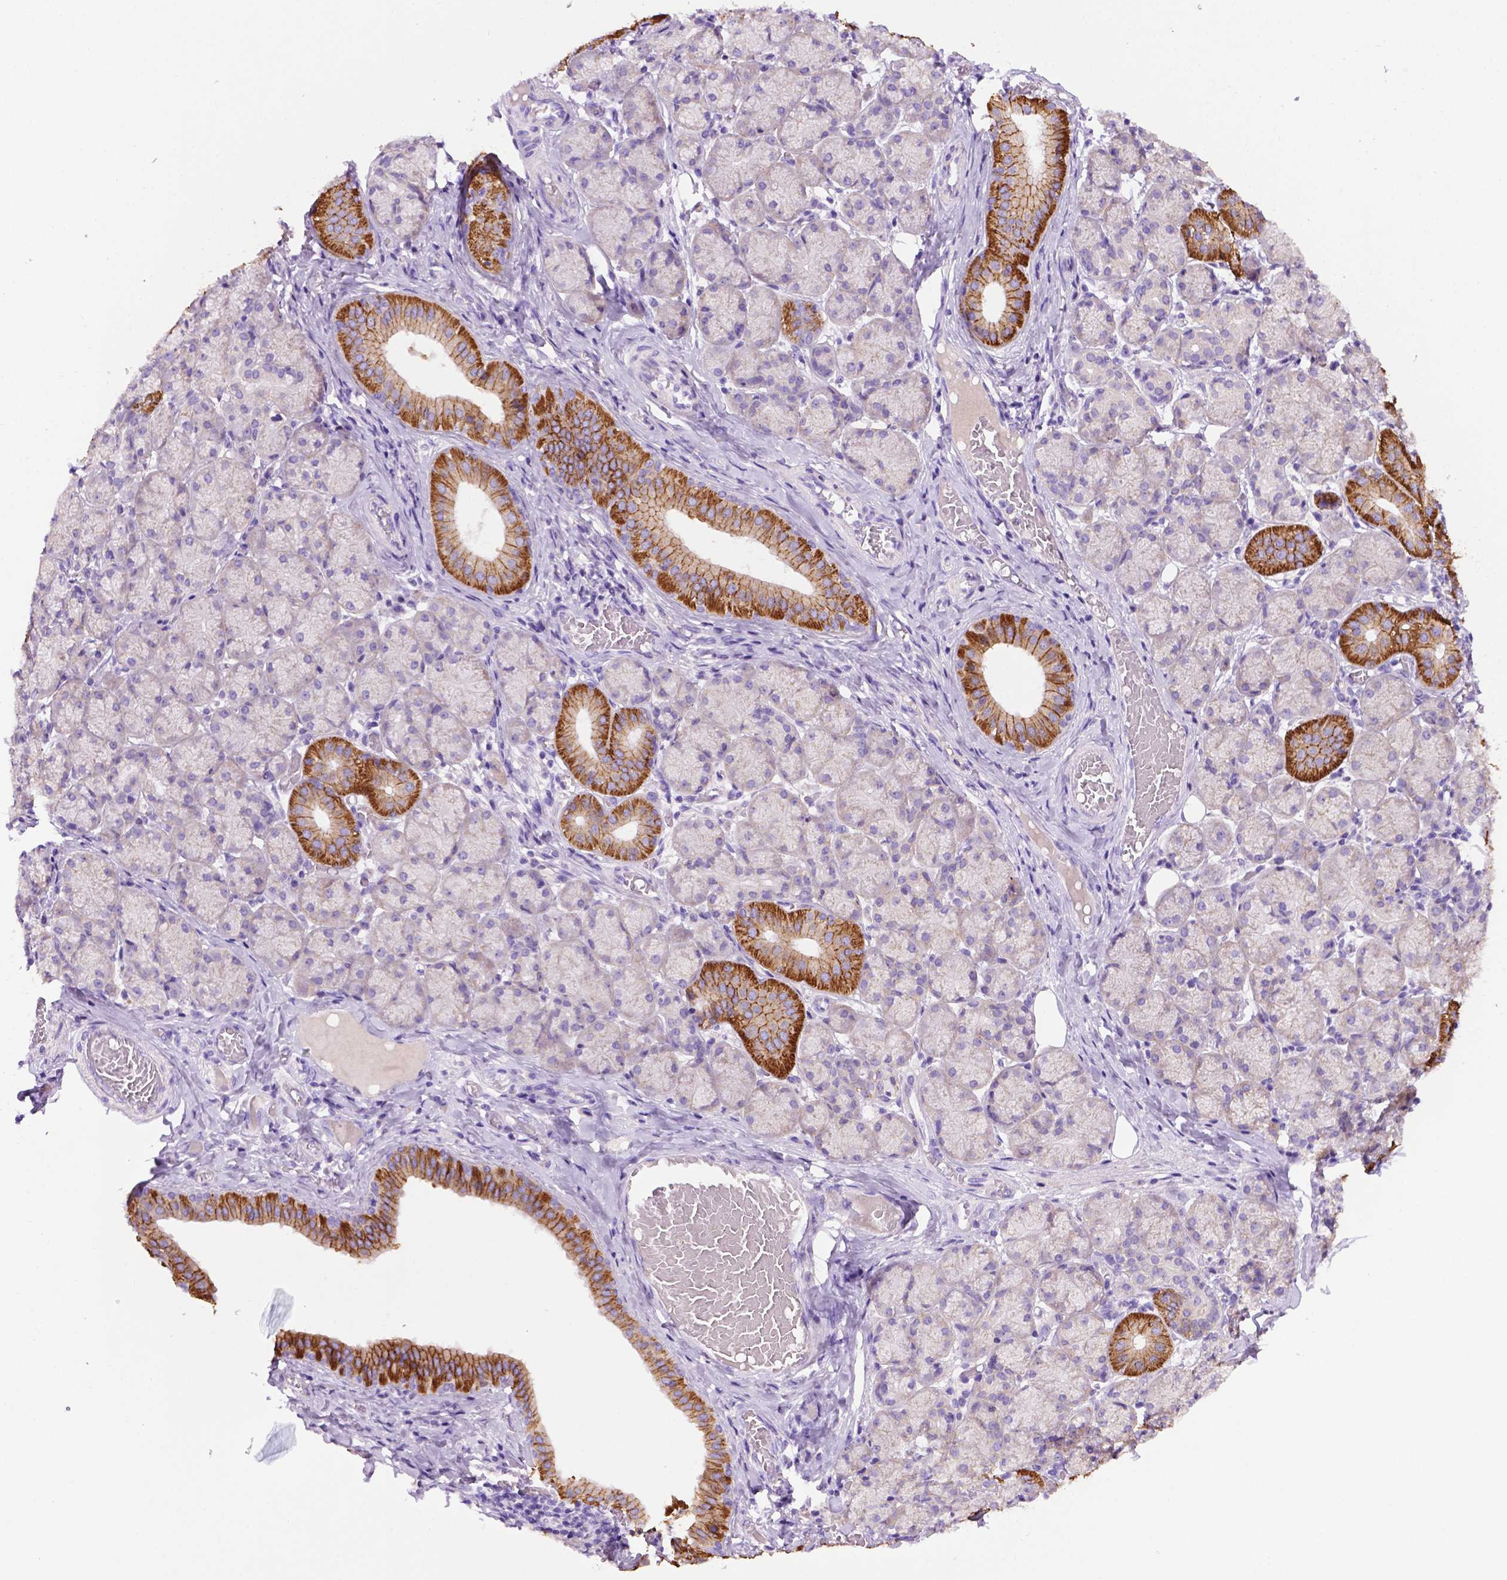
{"staining": {"intensity": "strong", "quantity": "<25%", "location": "cytoplasmic/membranous"}, "tissue": "salivary gland", "cell_type": "Glandular cells", "image_type": "normal", "snomed": [{"axis": "morphology", "description": "Normal tissue, NOS"}, {"axis": "topography", "description": "Salivary gland"}, {"axis": "topography", "description": "Peripheral nerve tissue"}], "caption": "Protein staining by IHC displays strong cytoplasmic/membranous staining in approximately <25% of glandular cells in benign salivary gland.", "gene": "PHYHIP", "patient": {"sex": "female", "age": 24}}